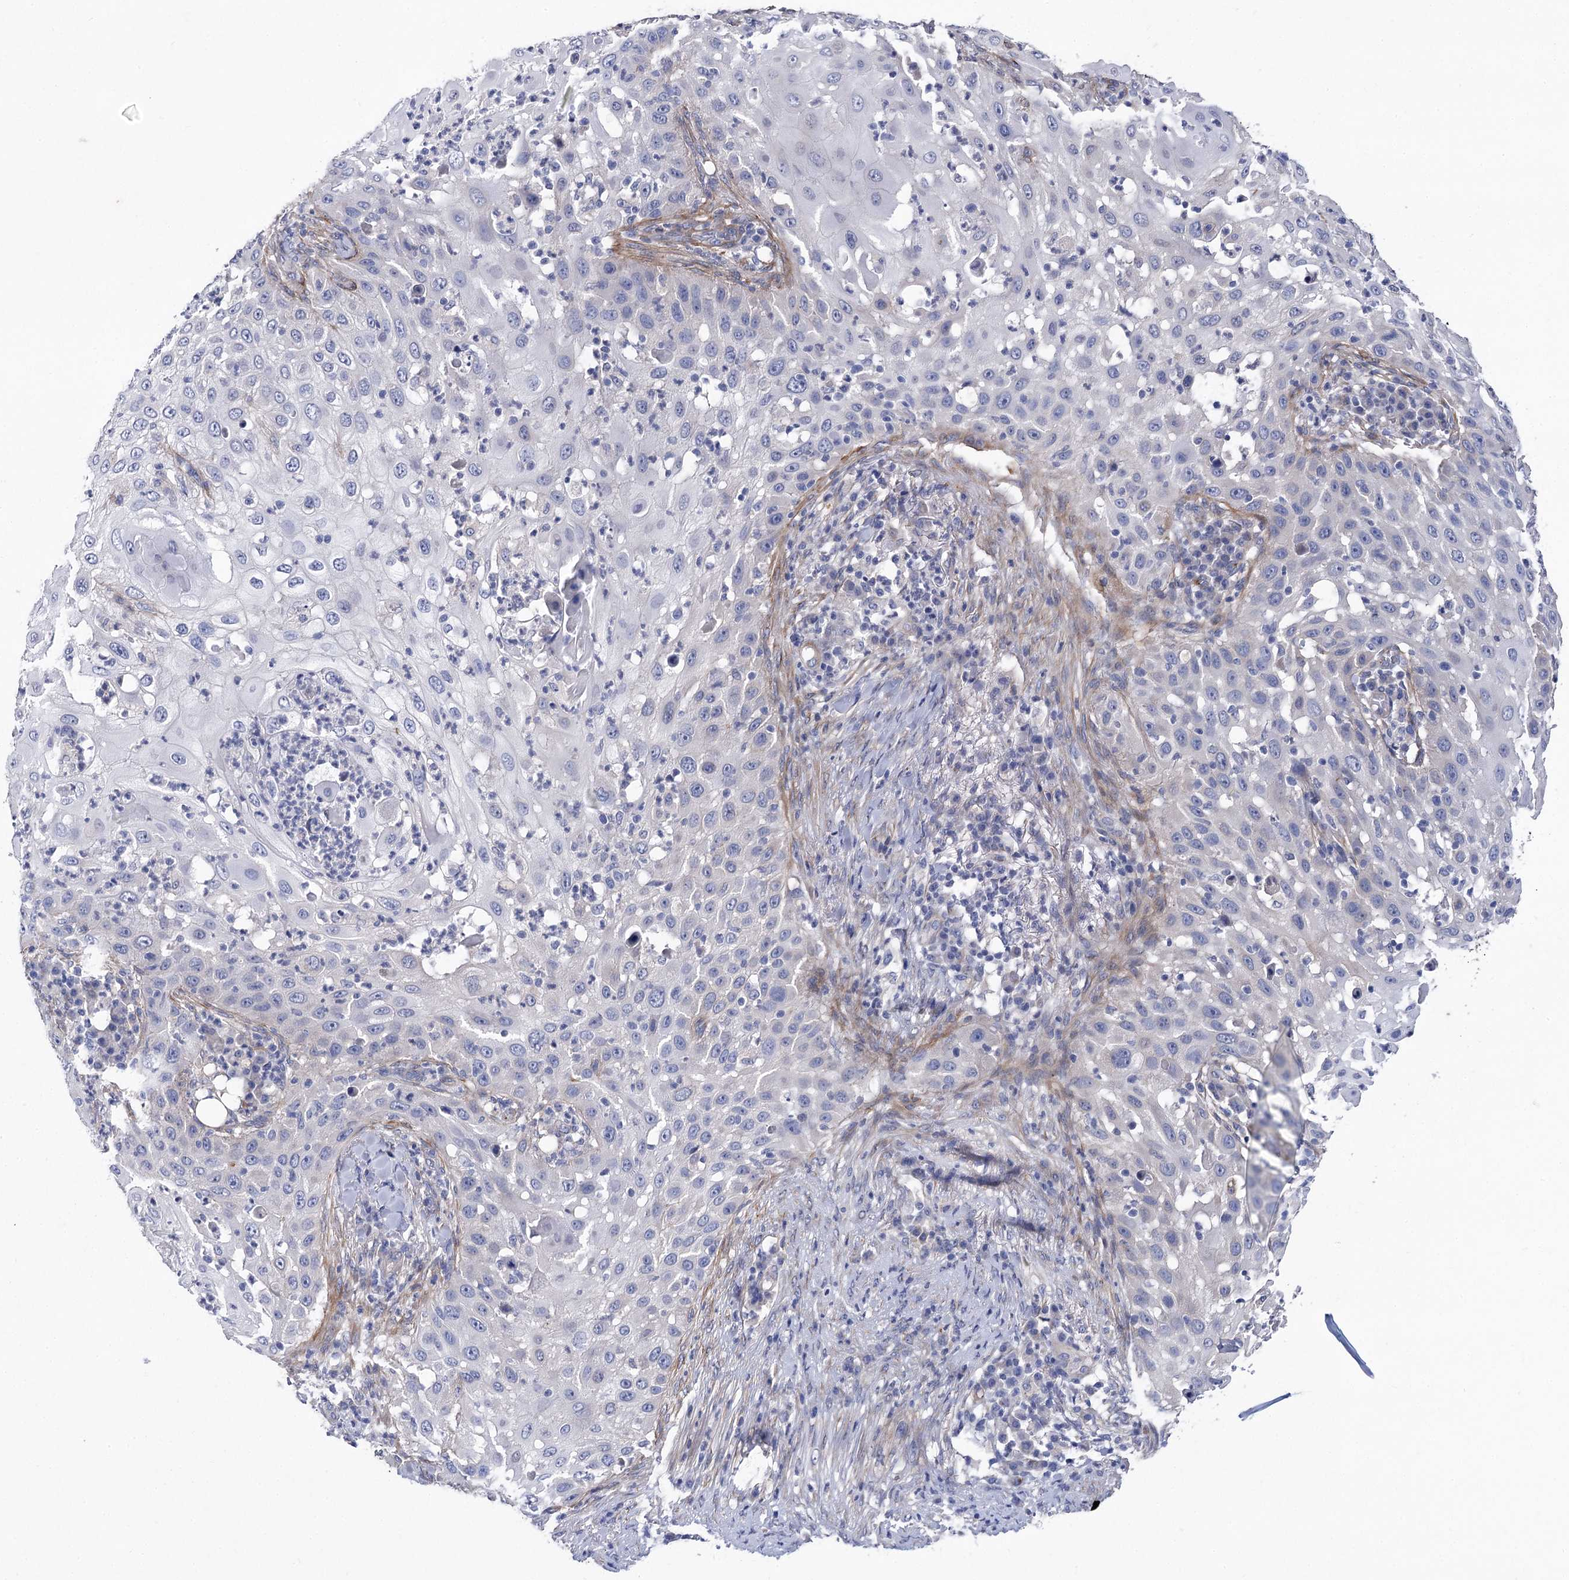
{"staining": {"intensity": "negative", "quantity": "none", "location": "none"}, "tissue": "skin cancer", "cell_type": "Tumor cells", "image_type": "cancer", "snomed": [{"axis": "morphology", "description": "Squamous cell carcinoma, NOS"}, {"axis": "topography", "description": "Skin"}], "caption": "Tumor cells are negative for brown protein staining in skin cancer (squamous cell carcinoma).", "gene": "RDH16", "patient": {"sex": "female", "age": 44}}